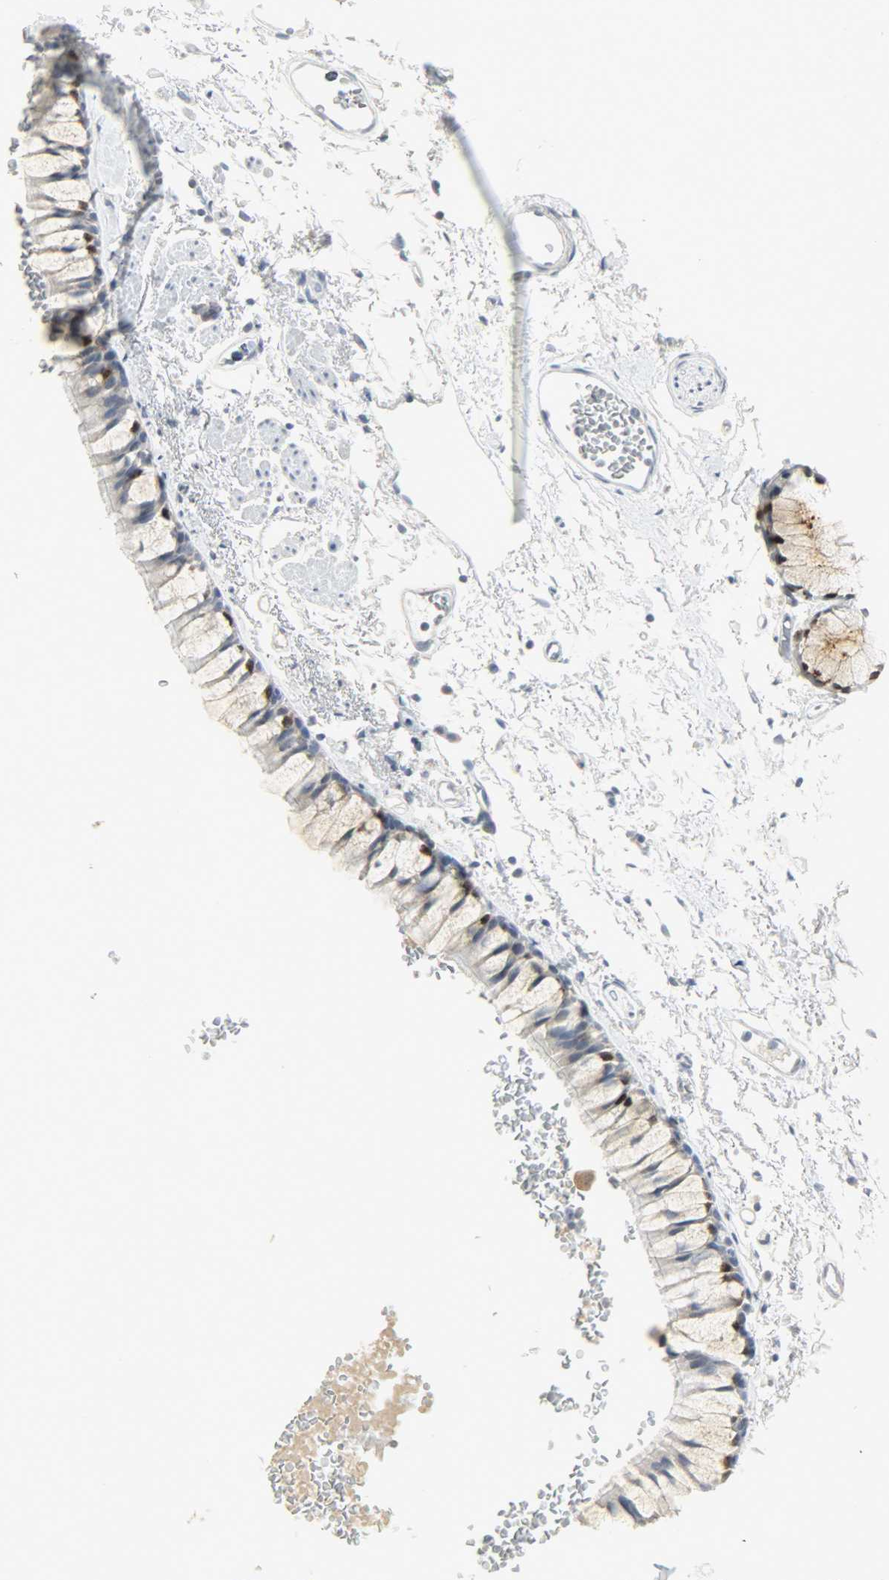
{"staining": {"intensity": "moderate", "quantity": "<25%", "location": "cytoplasmic/membranous,nuclear"}, "tissue": "bronchus", "cell_type": "Respiratory epithelial cells", "image_type": "normal", "snomed": [{"axis": "morphology", "description": "Normal tissue, NOS"}, {"axis": "topography", "description": "Bronchus"}], "caption": "Normal bronchus displays moderate cytoplasmic/membranous,nuclear positivity in approximately <25% of respiratory epithelial cells (brown staining indicates protein expression, while blue staining denotes nuclei)..", "gene": "CAMK4", "patient": {"sex": "female", "age": 73}}